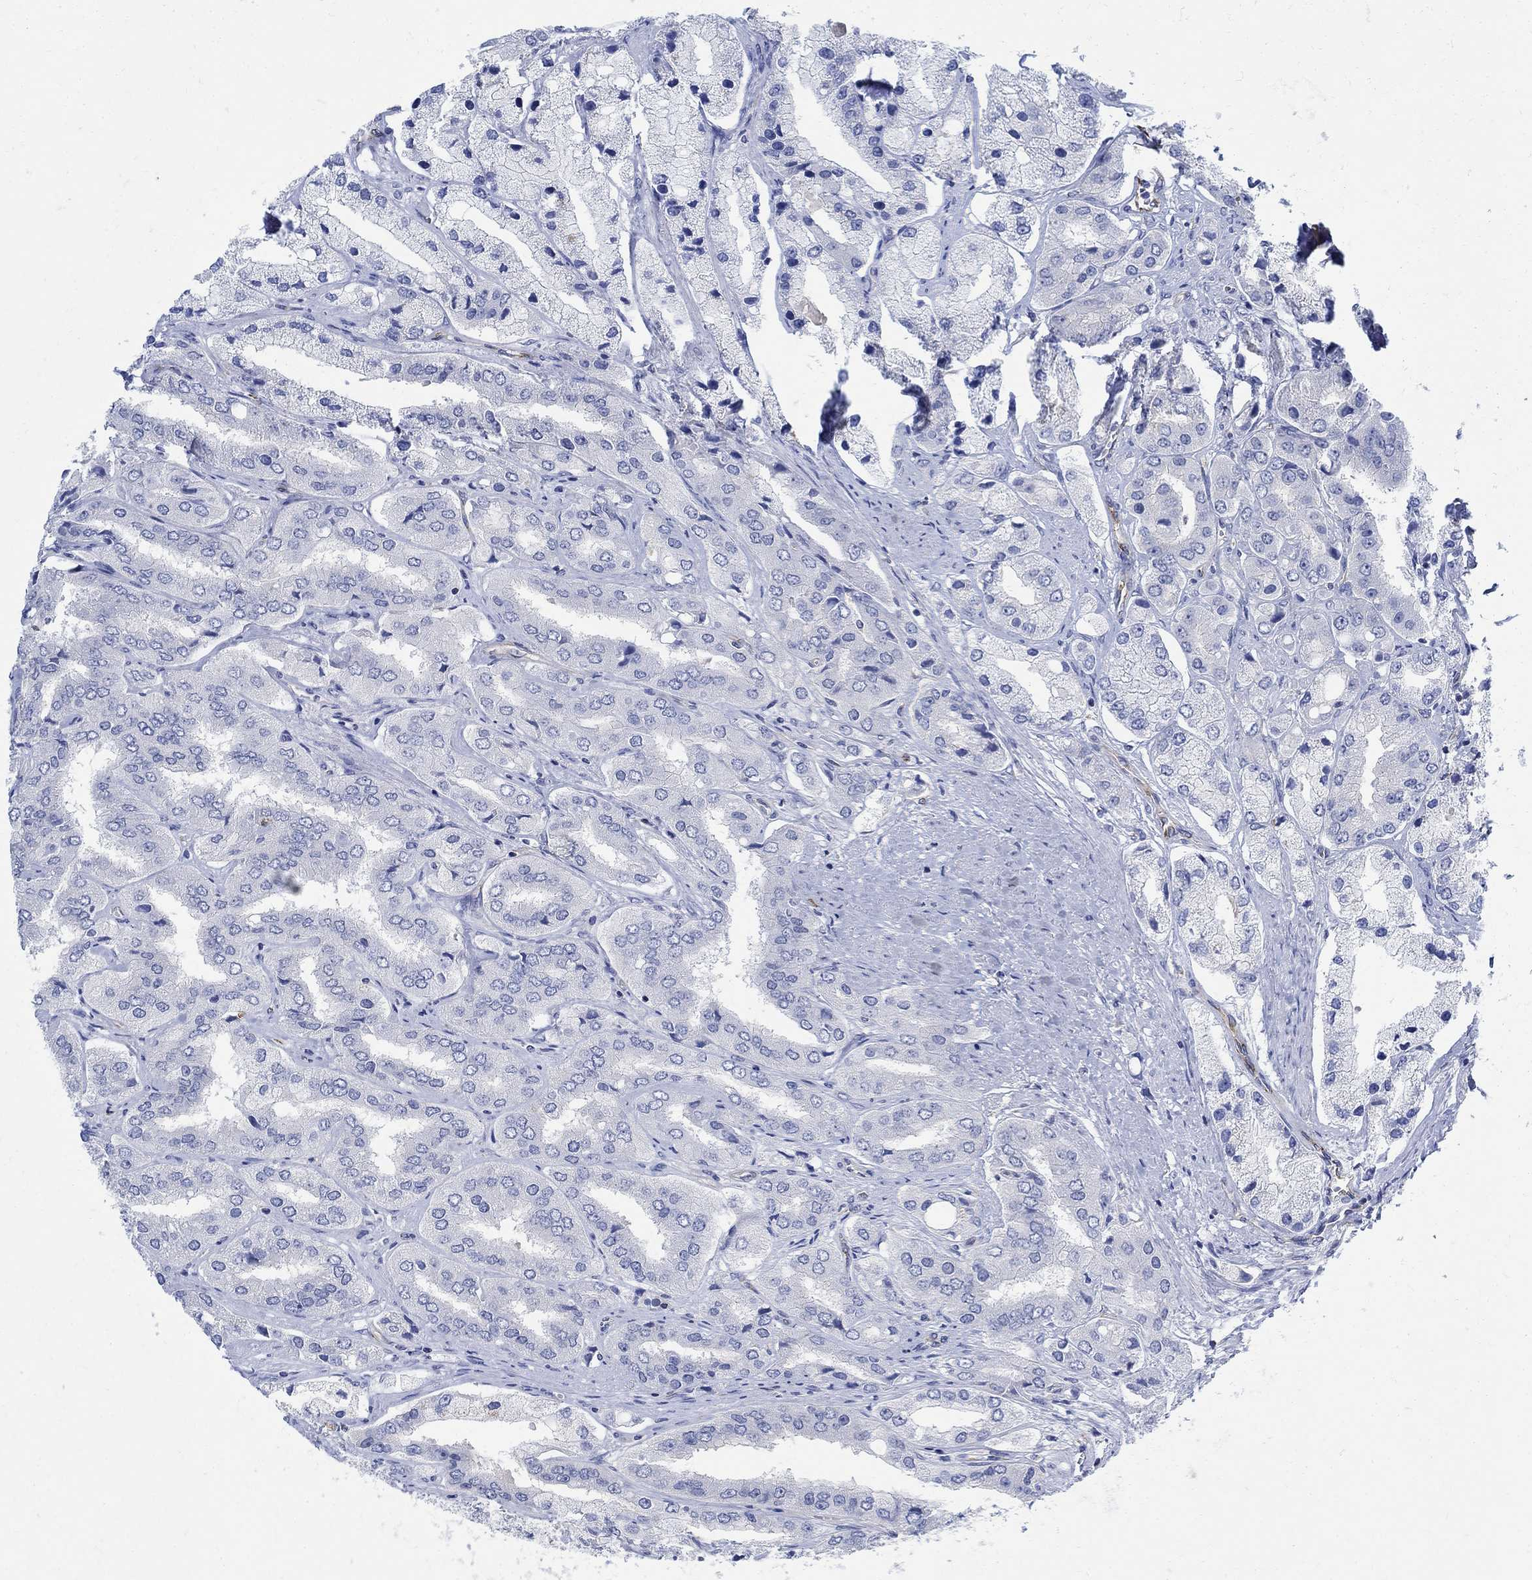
{"staining": {"intensity": "negative", "quantity": "none", "location": "none"}, "tissue": "prostate cancer", "cell_type": "Tumor cells", "image_type": "cancer", "snomed": [{"axis": "morphology", "description": "Adenocarcinoma, Low grade"}, {"axis": "topography", "description": "Prostate"}], "caption": "This is an immunohistochemistry (IHC) image of prostate adenocarcinoma (low-grade). There is no expression in tumor cells.", "gene": "PHF21B", "patient": {"sex": "male", "age": 69}}